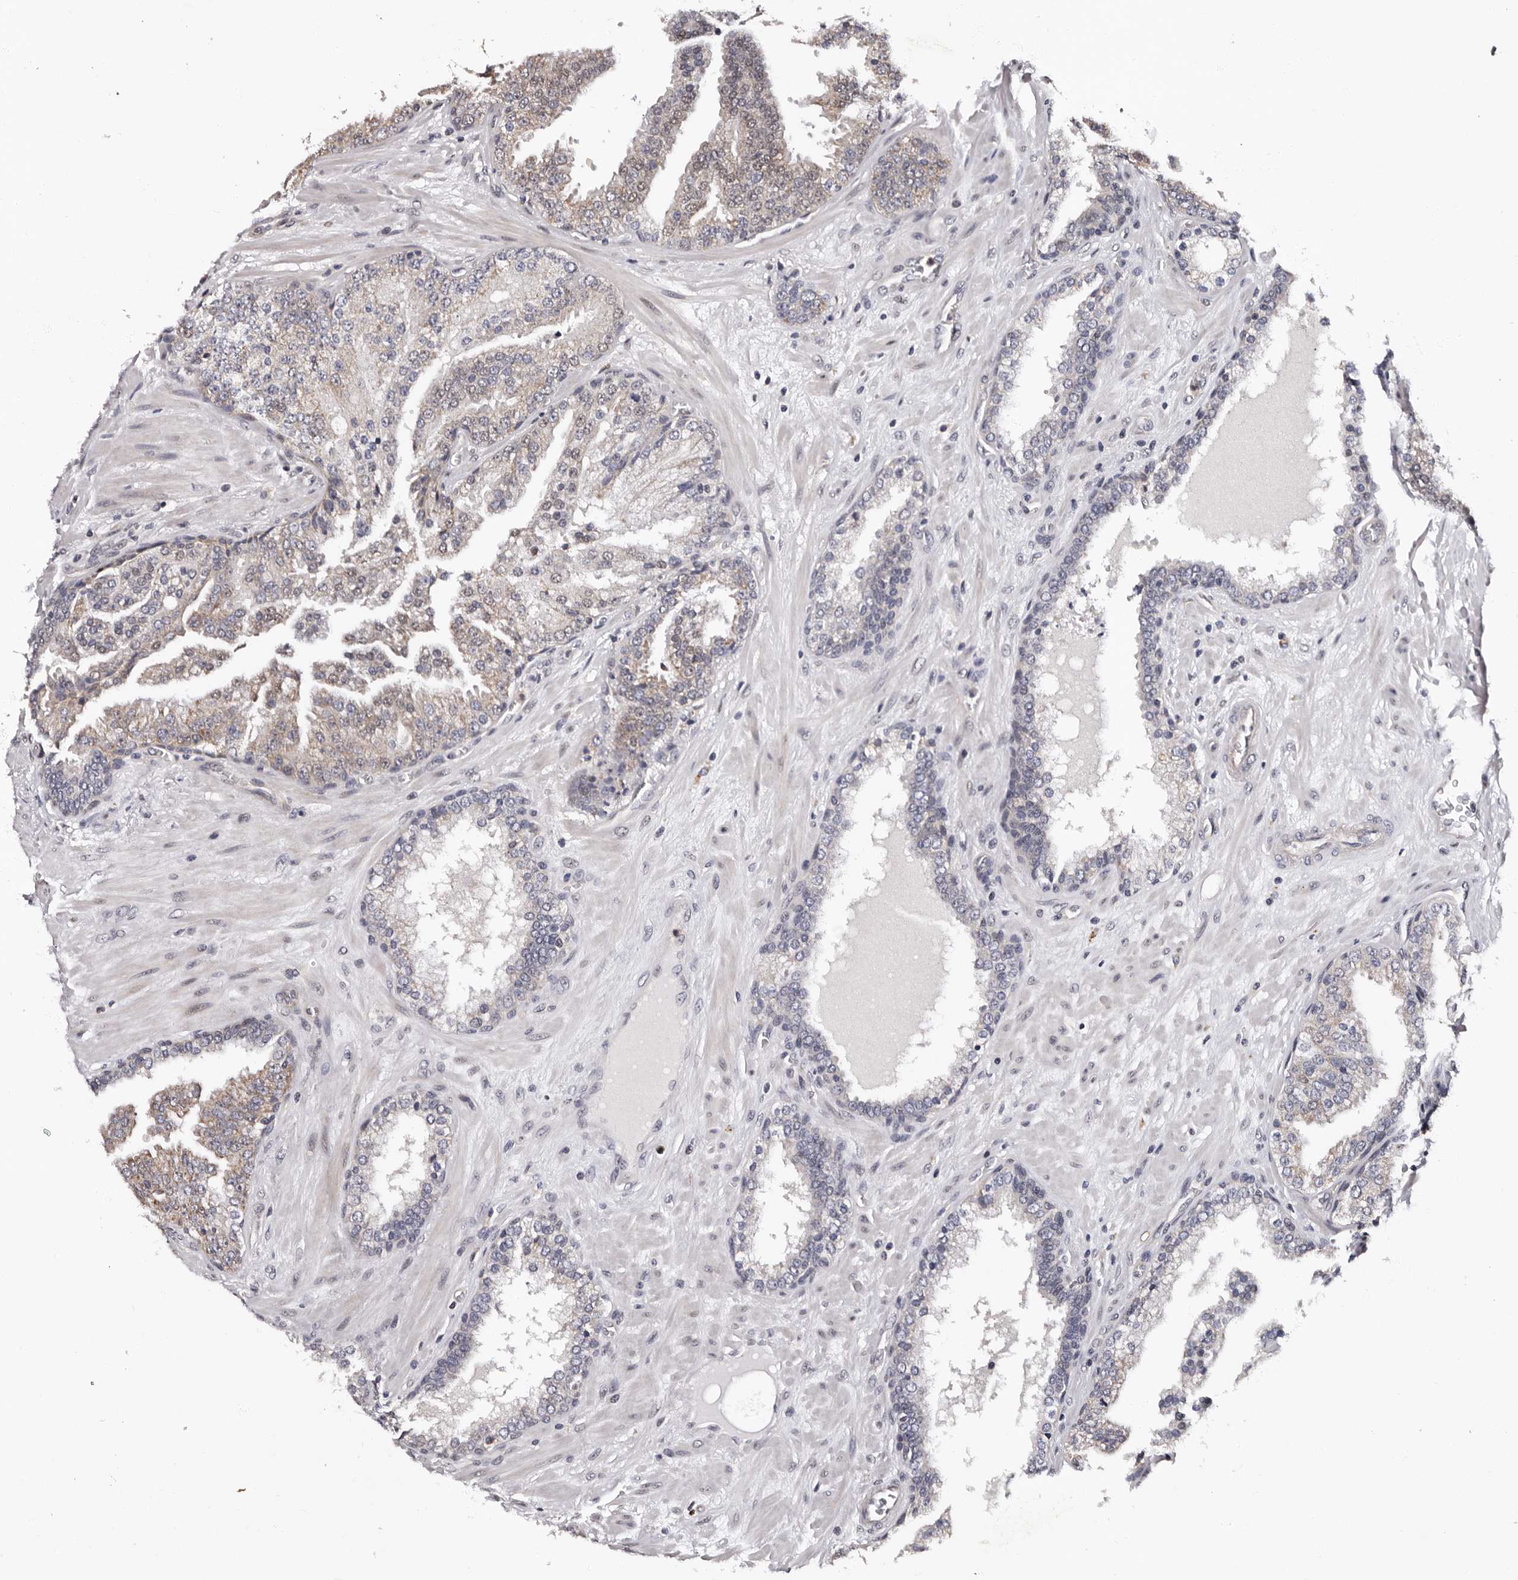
{"staining": {"intensity": "weak", "quantity": "<25%", "location": "cytoplasmic/membranous,nuclear"}, "tissue": "prostate cancer", "cell_type": "Tumor cells", "image_type": "cancer", "snomed": [{"axis": "morphology", "description": "Adenocarcinoma, Low grade"}, {"axis": "topography", "description": "Prostate"}], "caption": "Tumor cells are negative for protein expression in human prostate cancer (adenocarcinoma (low-grade)). (Stains: DAB IHC with hematoxylin counter stain, Microscopy: brightfield microscopy at high magnification).", "gene": "GLRX3", "patient": {"sex": "male", "age": 67}}